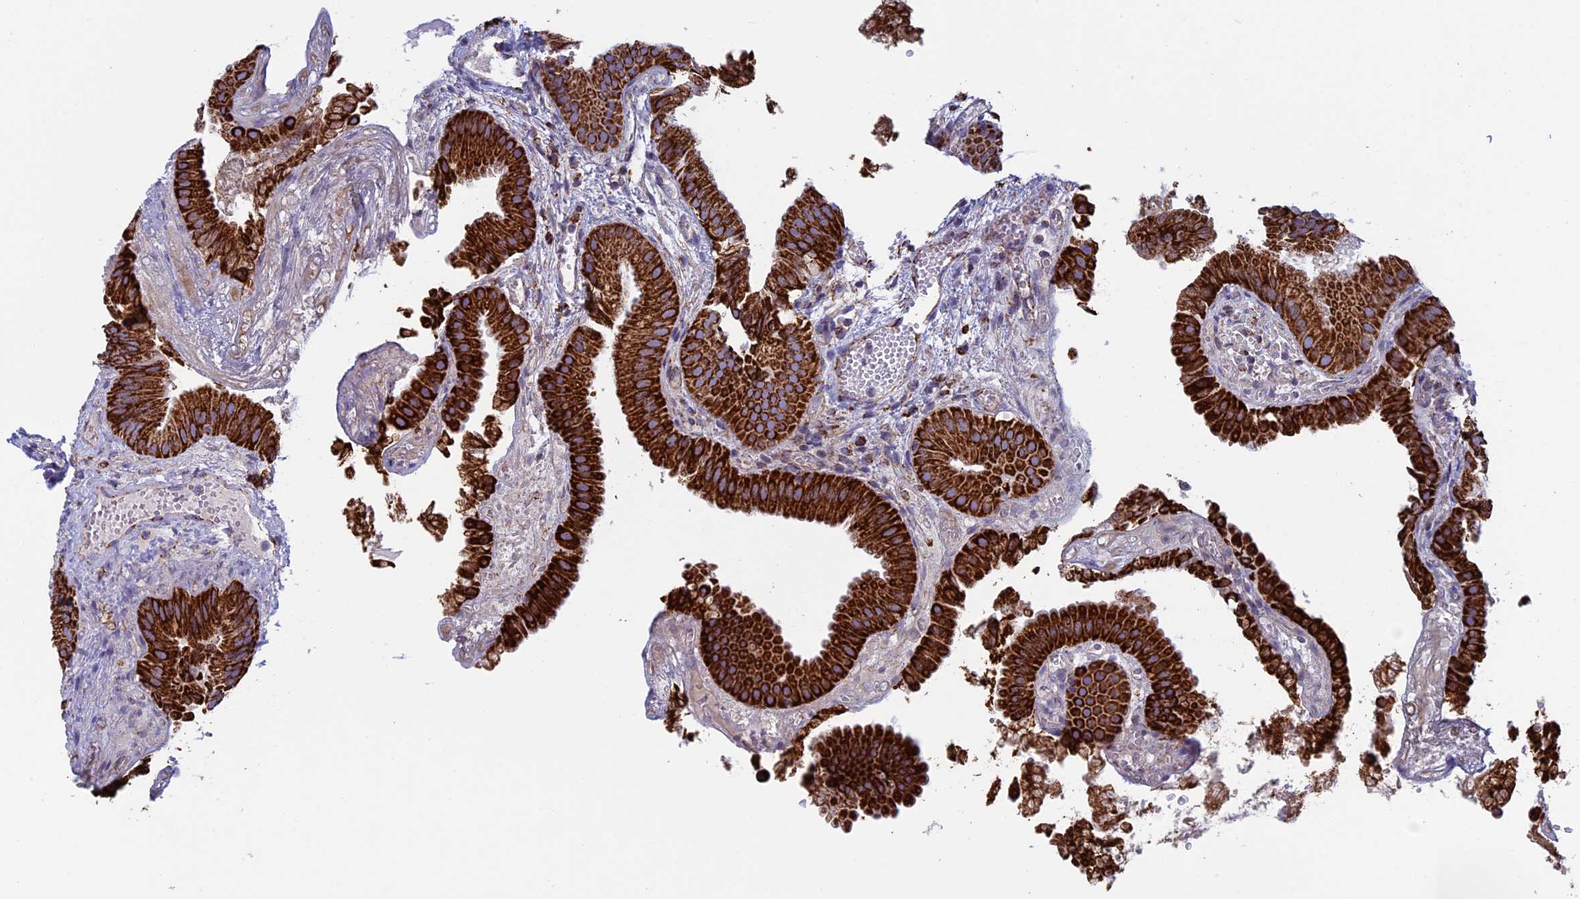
{"staining": {"intensity": "strong", "quantity": ">75%", "location": "cytoplasmic/membranous"}, "tissue": "gallbladder", "cell_type": "Glandular cells", "image_type": "normal", "snomed": [{"axis": "morphology", "description": "Normal tissue, NOS"}, {"axis": "topography", "description": "Gallbladder"}], "caption": "DAB immunohistochemical staining of unremarkable gallbladder exhibits strong cytoplasmic/membranous protein staining in about >75% of glandular cells.", "gene": "UQCRFS1", "patient": {"sex": "female", "age": 30}}